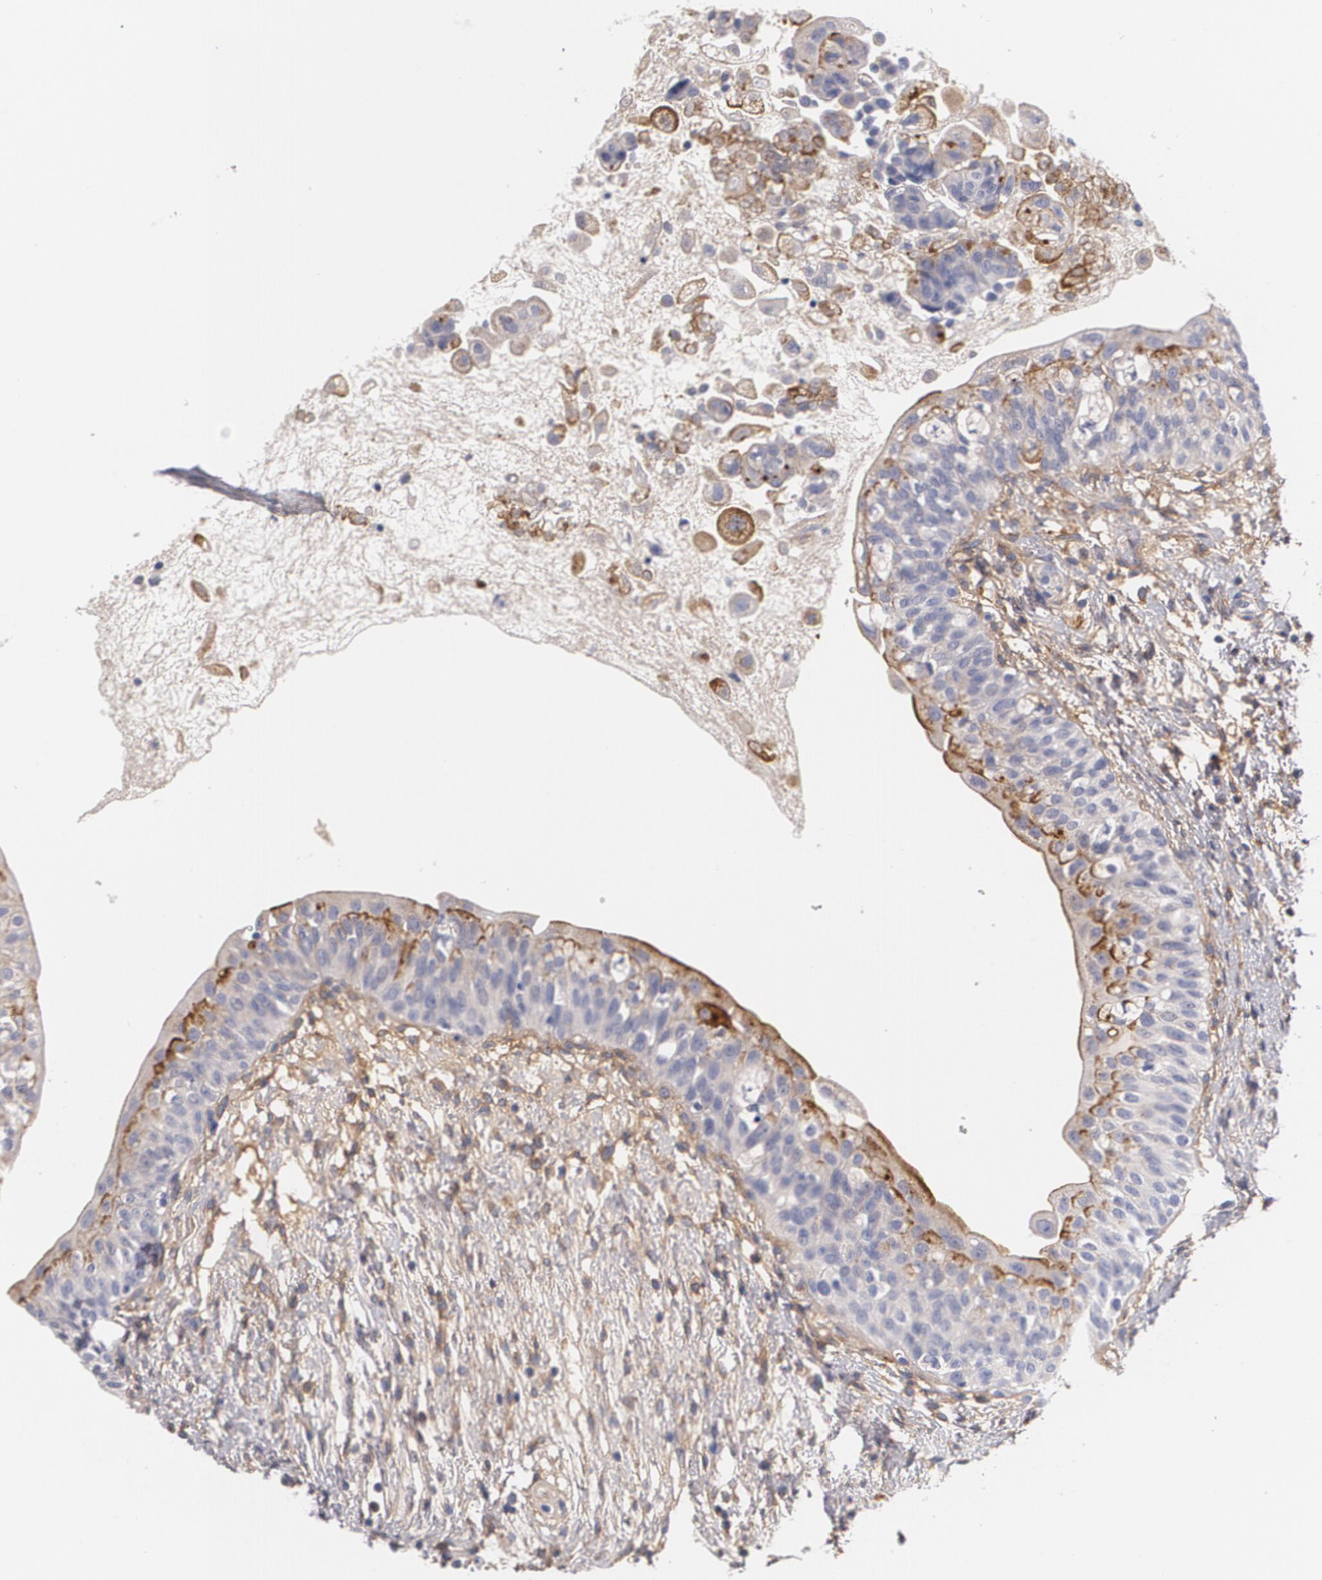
{"staining": {"intensity": "moderate", "quantity": "<25%", "location": "cytoplasmic/membranous"}, "tissue": "urinary bladder", "cell_type": "Urothelial cells", "image_type": "normal", "snomed": [{"axis": "morphology", "description": "Normal tissue, NOS"}, {"axis": "topography", "description": "Urinary bladder"}], "caption": "This is a photomicrograph of IHC staining of benign urinary bladder, which shows moderate expression in the cytoplasmic/membranous of urothelial cells.", "gene": "FBLN1", "patient": {"sex": "female", "age": 55}}